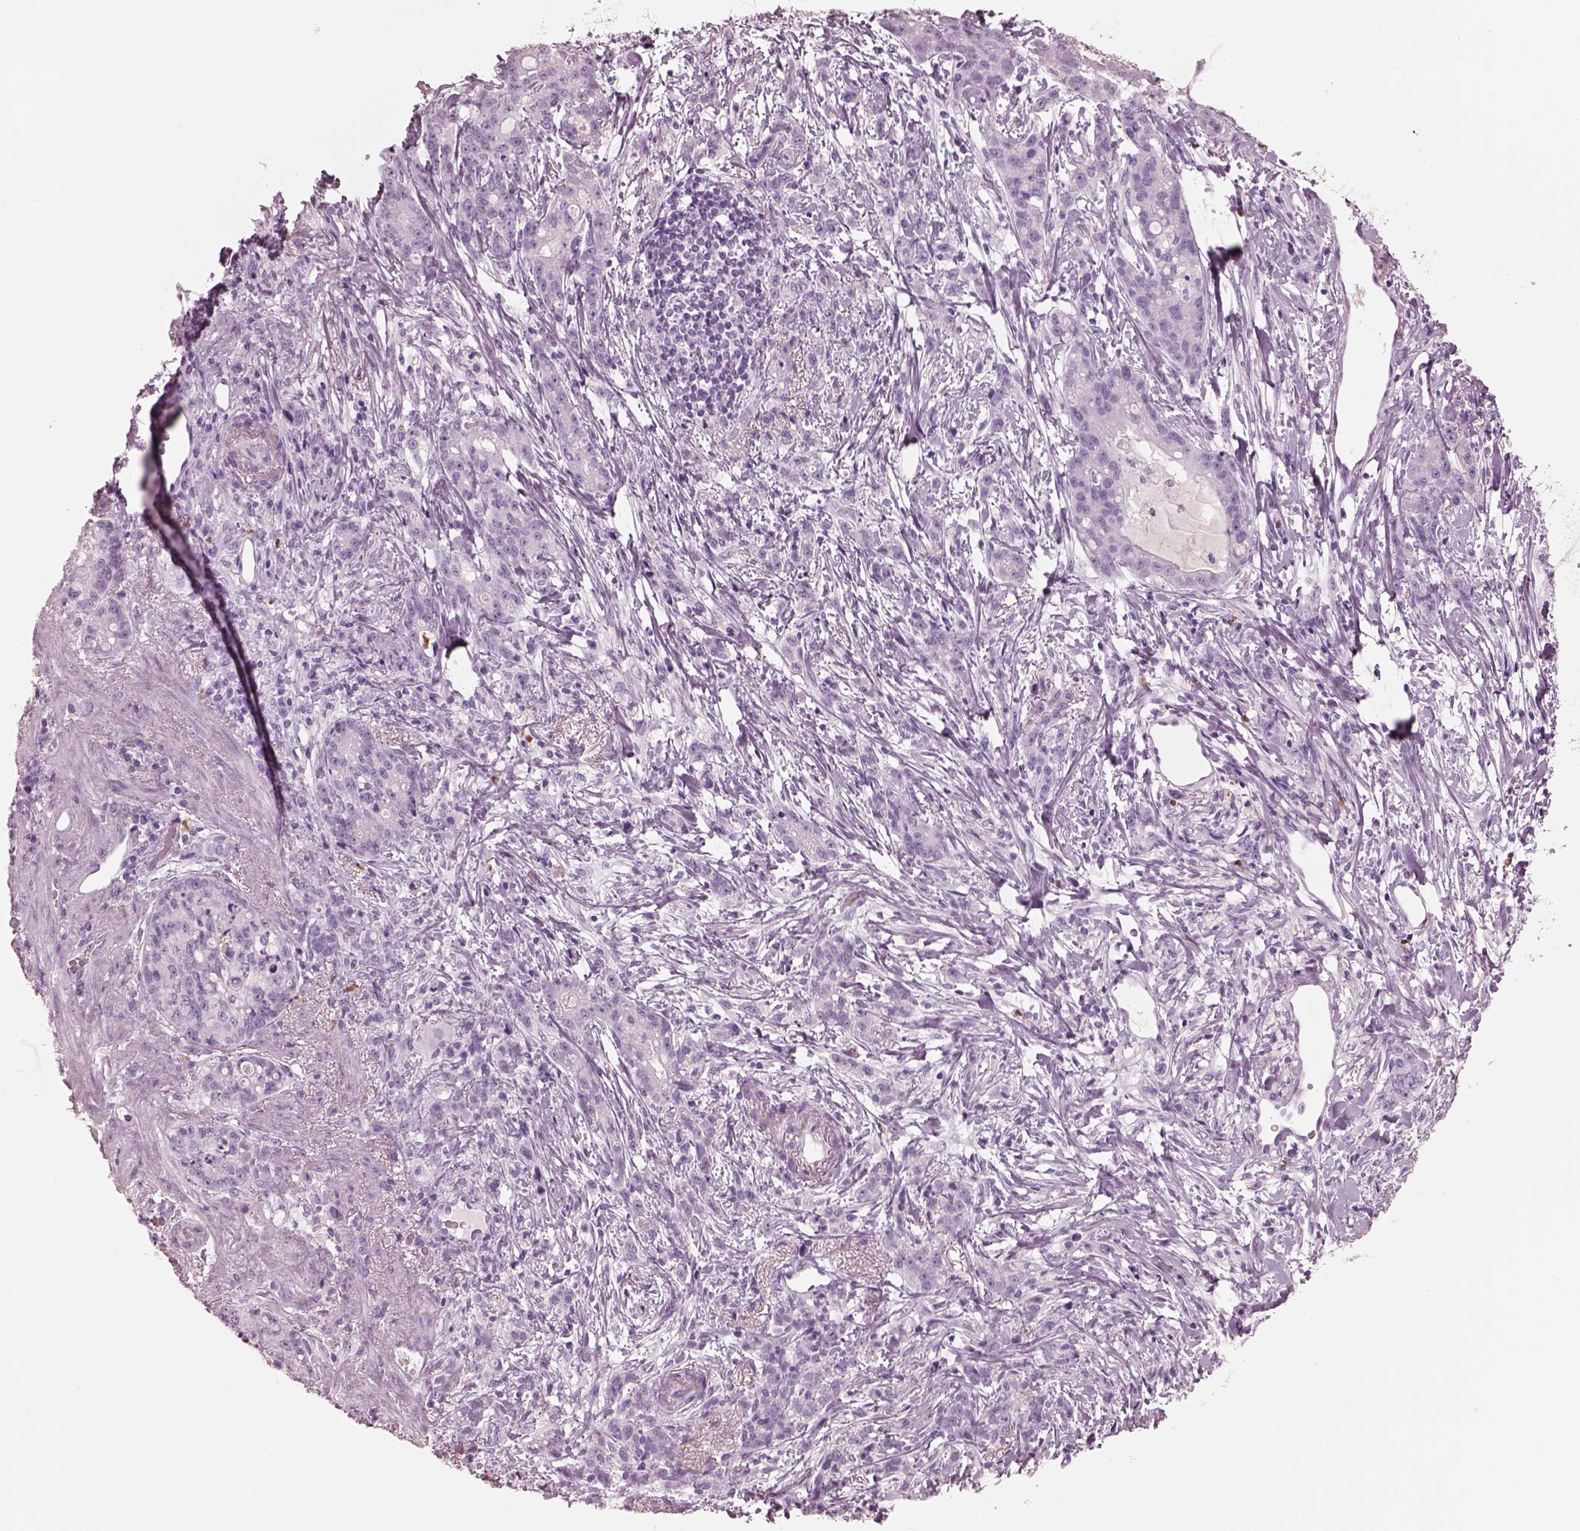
{"staining": {"intensity": "negative", "quantity": "none", "location": "none"}, "tissue": "stomach cancer", "cell_type": "Tumor cells", "image_type": "cancer", "snomed": [{"axis": "morphology", "description": "Adenocarcinoma, NOS"}, {"axis": "topography", "description": "Stomach, lower"}], "caption": "High power microscopy photomicrograph of an immunohistochemistry micrograph of stomach cancer (adenocarcinoma), revealing no significant staining in tumor cells.", "gene": "ELANE", "patient": {"sex": "male", "age": 88}}